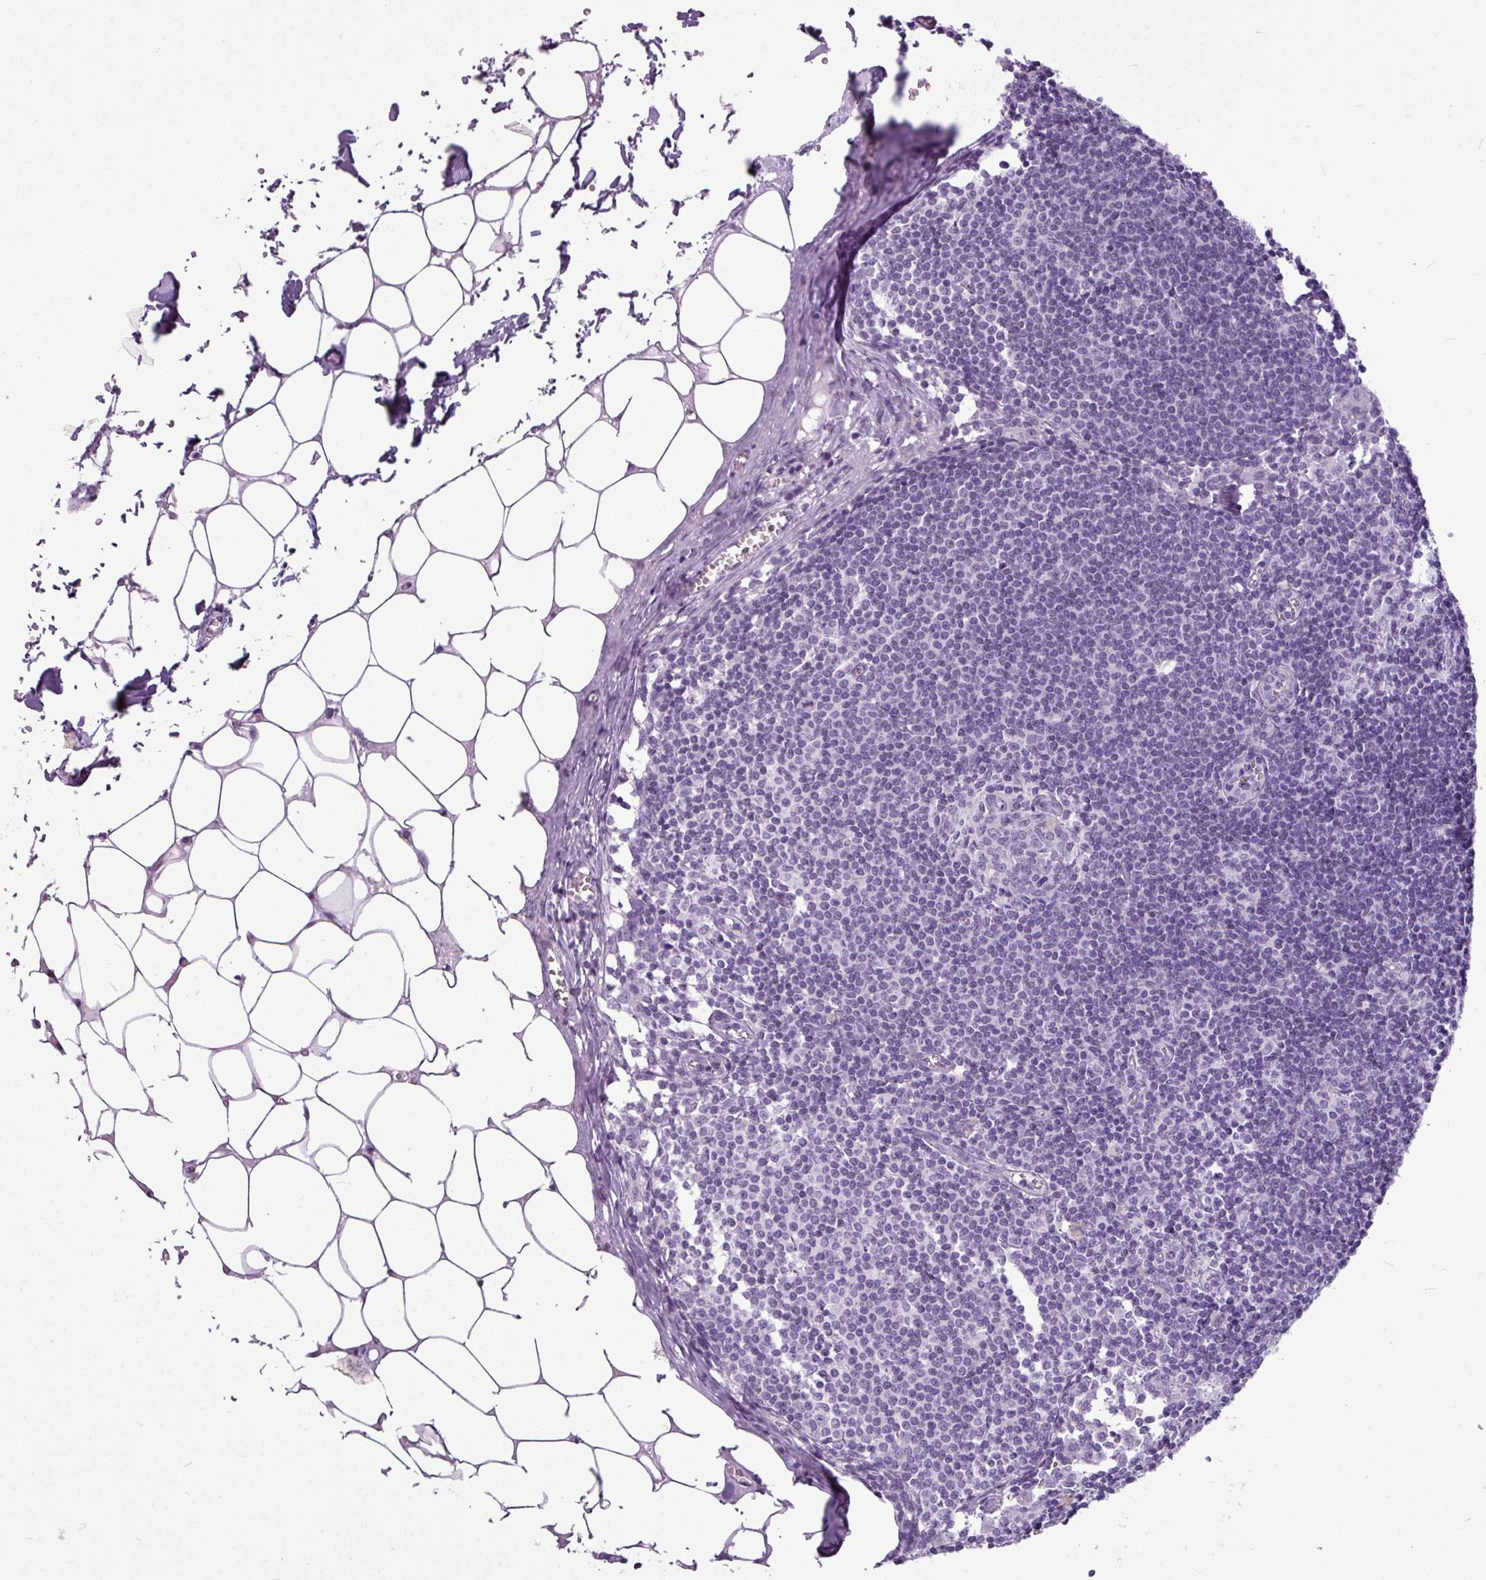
{"staining": {"intensity": "negative", "quantity": "none", "location": "none"}, "tissue": "lymph node", "cell_type": "Germinal center cells", "image_type": "normal", "snomed": [{"axis": "morphology", "description": "Normal tissue, NOS"}, {"axis": "topography", "description": "Lymph node"}], "caption": "Human lymph node stained for a protein using IHC displays no positivity in germinal center cells.", "gene": "AMY2A", "patient": {"sex": "female", "age": 42}}